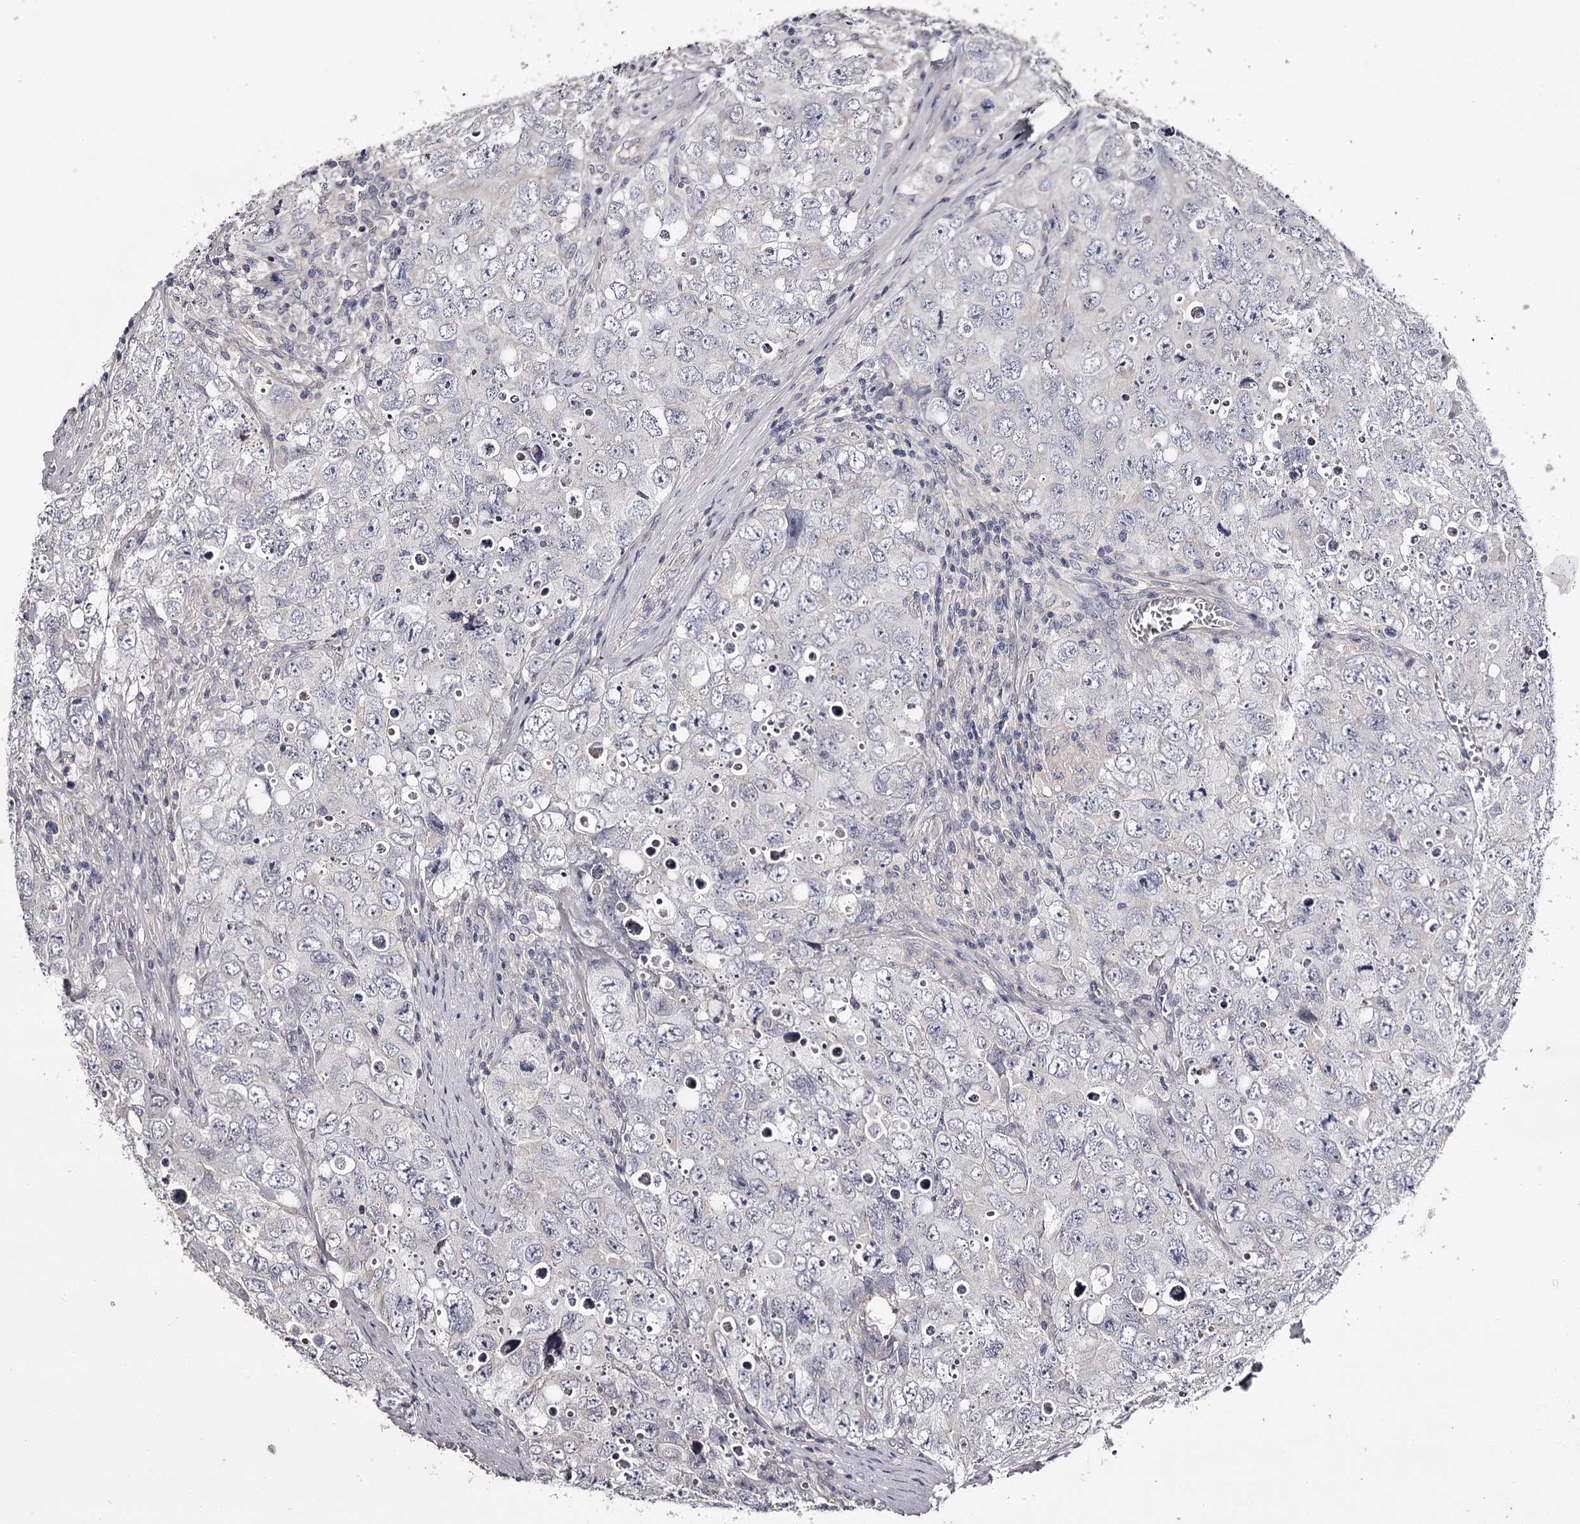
{"staining": {"intensity": "negative", "quantity": "none", "location": "none"}, "tissue": "testis cancer", "cell_type": "Tumor cells", "image_type": "cancer", "snomed": [{"axis": "morphology", "description": "Seminoma, NOS"}, {"axis": "morphology", "description": "Carcinoma, Embryonal, NOS"}, {"axis": "topography", "description": "Testis"}], "caption": "There is no significant staining in tumor cells of testis cancer. (Stains: DAB immunohistochemistry (IHC) with hematoxylin counter stain, Microscopy: brightfield microscopy at high magnification).", "gene": "PRM2", "patient": {"sex": "male", "age": 43}}